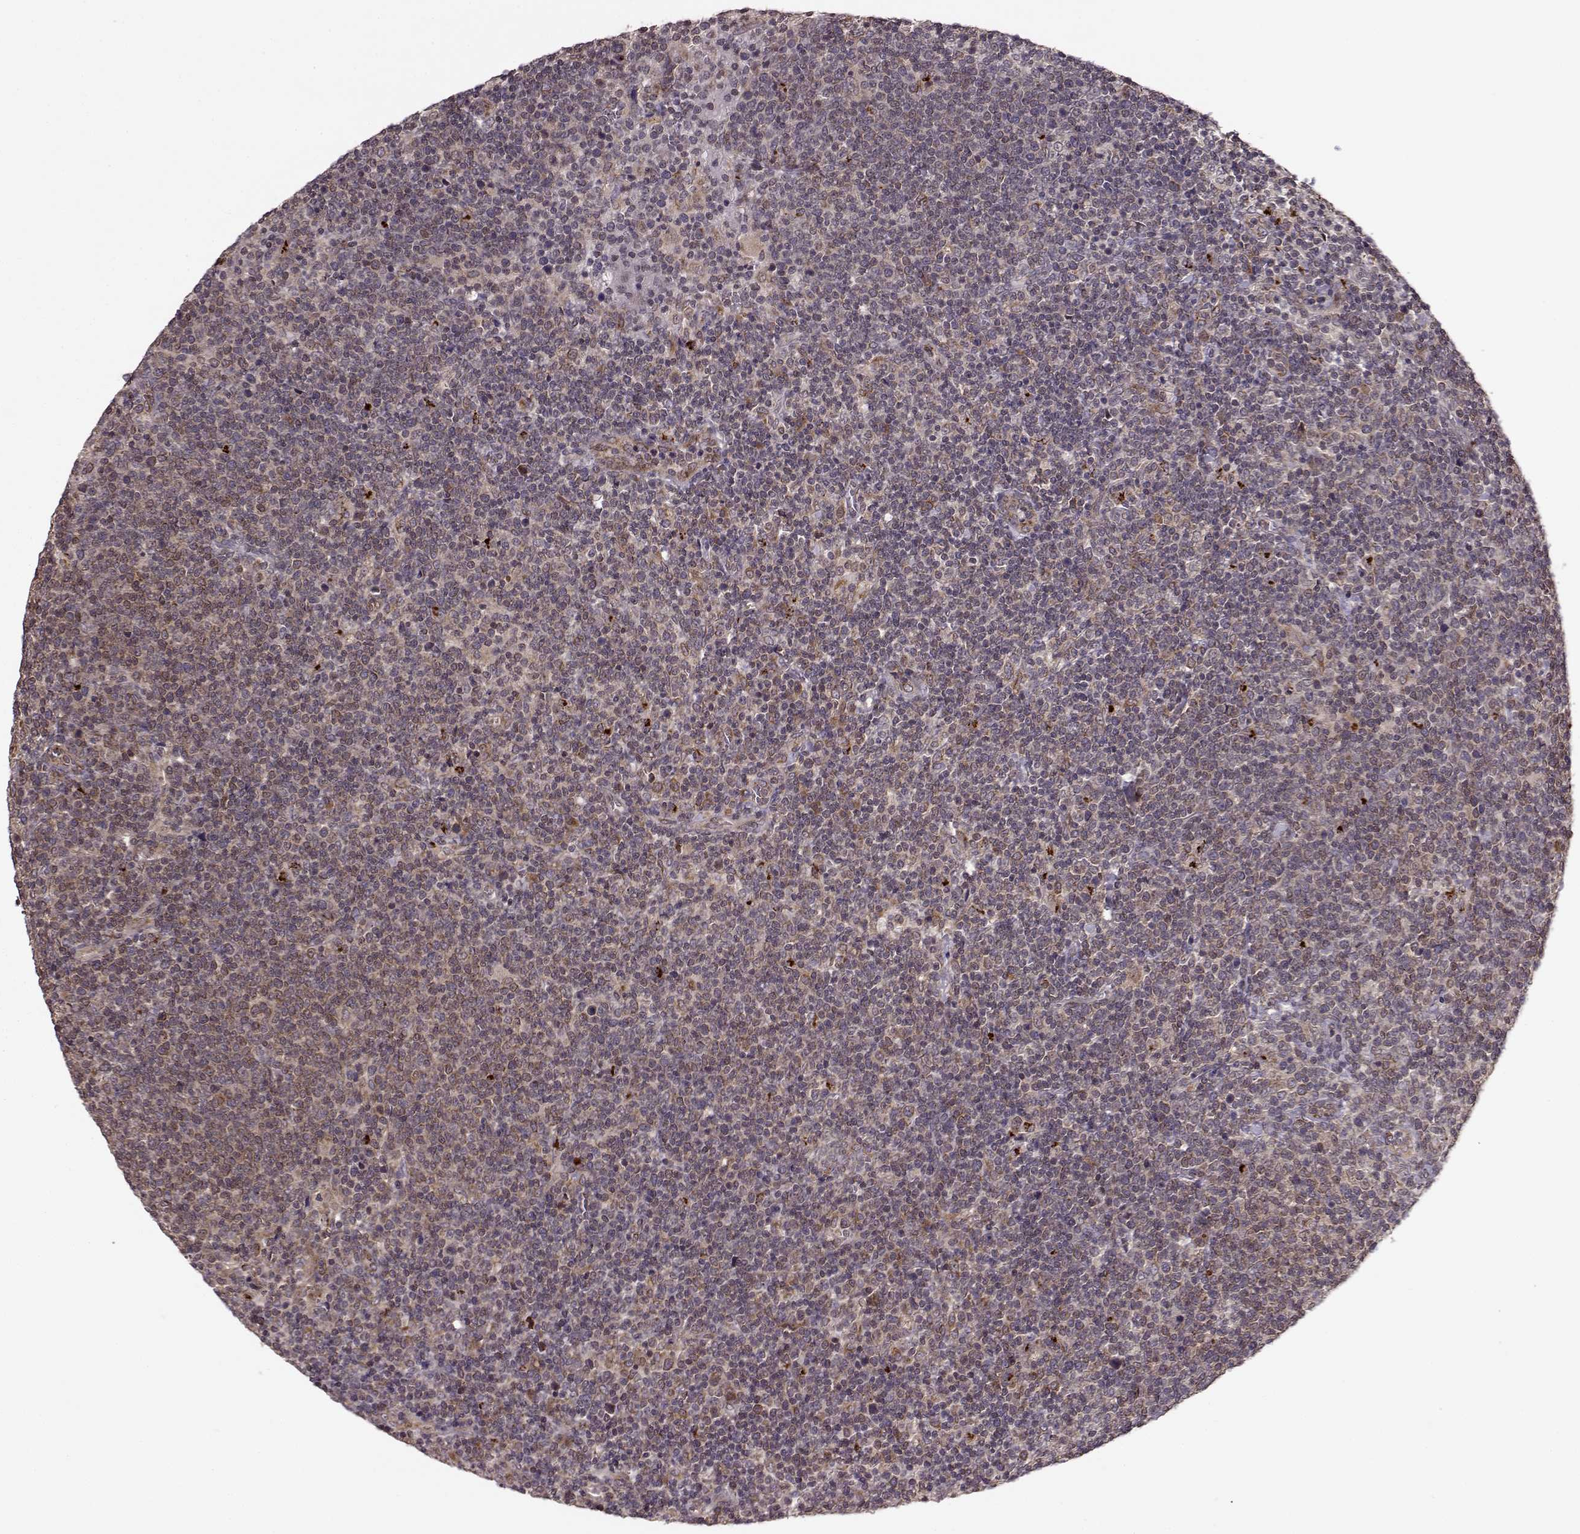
{"staining": {"intensity": "weak", "quantity": ">75%", "location": "cytoplasmic/membranous"}, "tissue": "lymphoma", "cell_type": "Tumor cells", "image_type": "cancer", "snomed": [{"axis": "morphology", "description": "Malignant lymphoma, non-Hodgkin's type, High grade"}, {"axis": "topography", "description": "Lymph node"}], "caption": "High-magnification brightfield microscopy of lymphoma stained with DAB (3,3'-diaminobenzidine) (brown) and counterstained with hematoxylin (blue). tumor cells exhibit weak cytoplasmic/membranous staining is appreciated in about>75% of cells.", "gene": "YIPF5", "patient": {"sex": "male", "age": 61}}